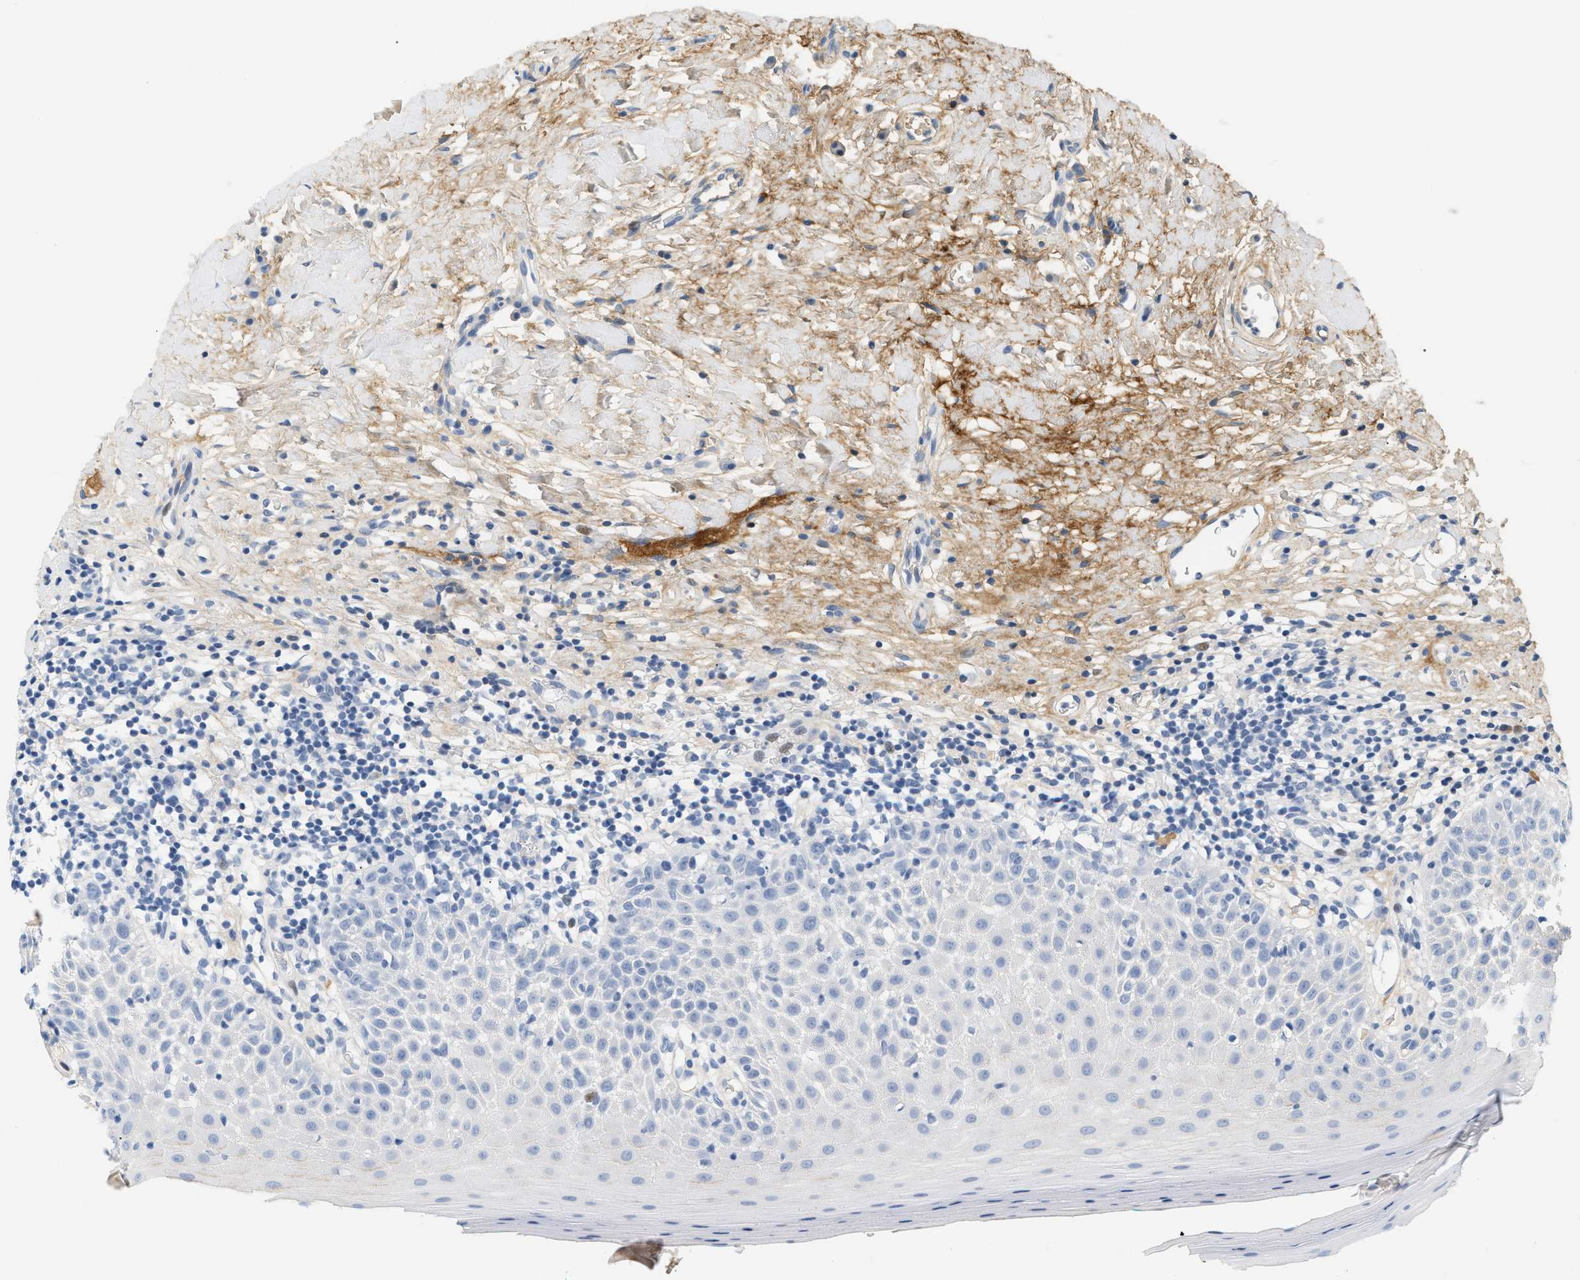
{"staining": {"intensity": "negative", "quantity": "none", "location": "none"}, "tissue": "oral mucosa", "cell_type": "Squamous epithelial cells", "image_type": "normal", "snomed": [{"axis": "morphology", "description": "Normal tissue, NOS"}, {"axis": "topography", "description": "Skeletal muscle"}, {"axis": "topography", "description": "Oral tissue"}], "caption": "This is a image of immunohistochemistry (IHC) staining of normal oral mucosa, which shows no staining in squamous epithelial cells. (Stains: DAB (3,3'-diaminobenzidine) IHC with hematoxylin counter stain, Microscopy: brightfield microscopy at high magnification).", "gene": "CFH", "patient": {"sex": "male", "age": 58}}